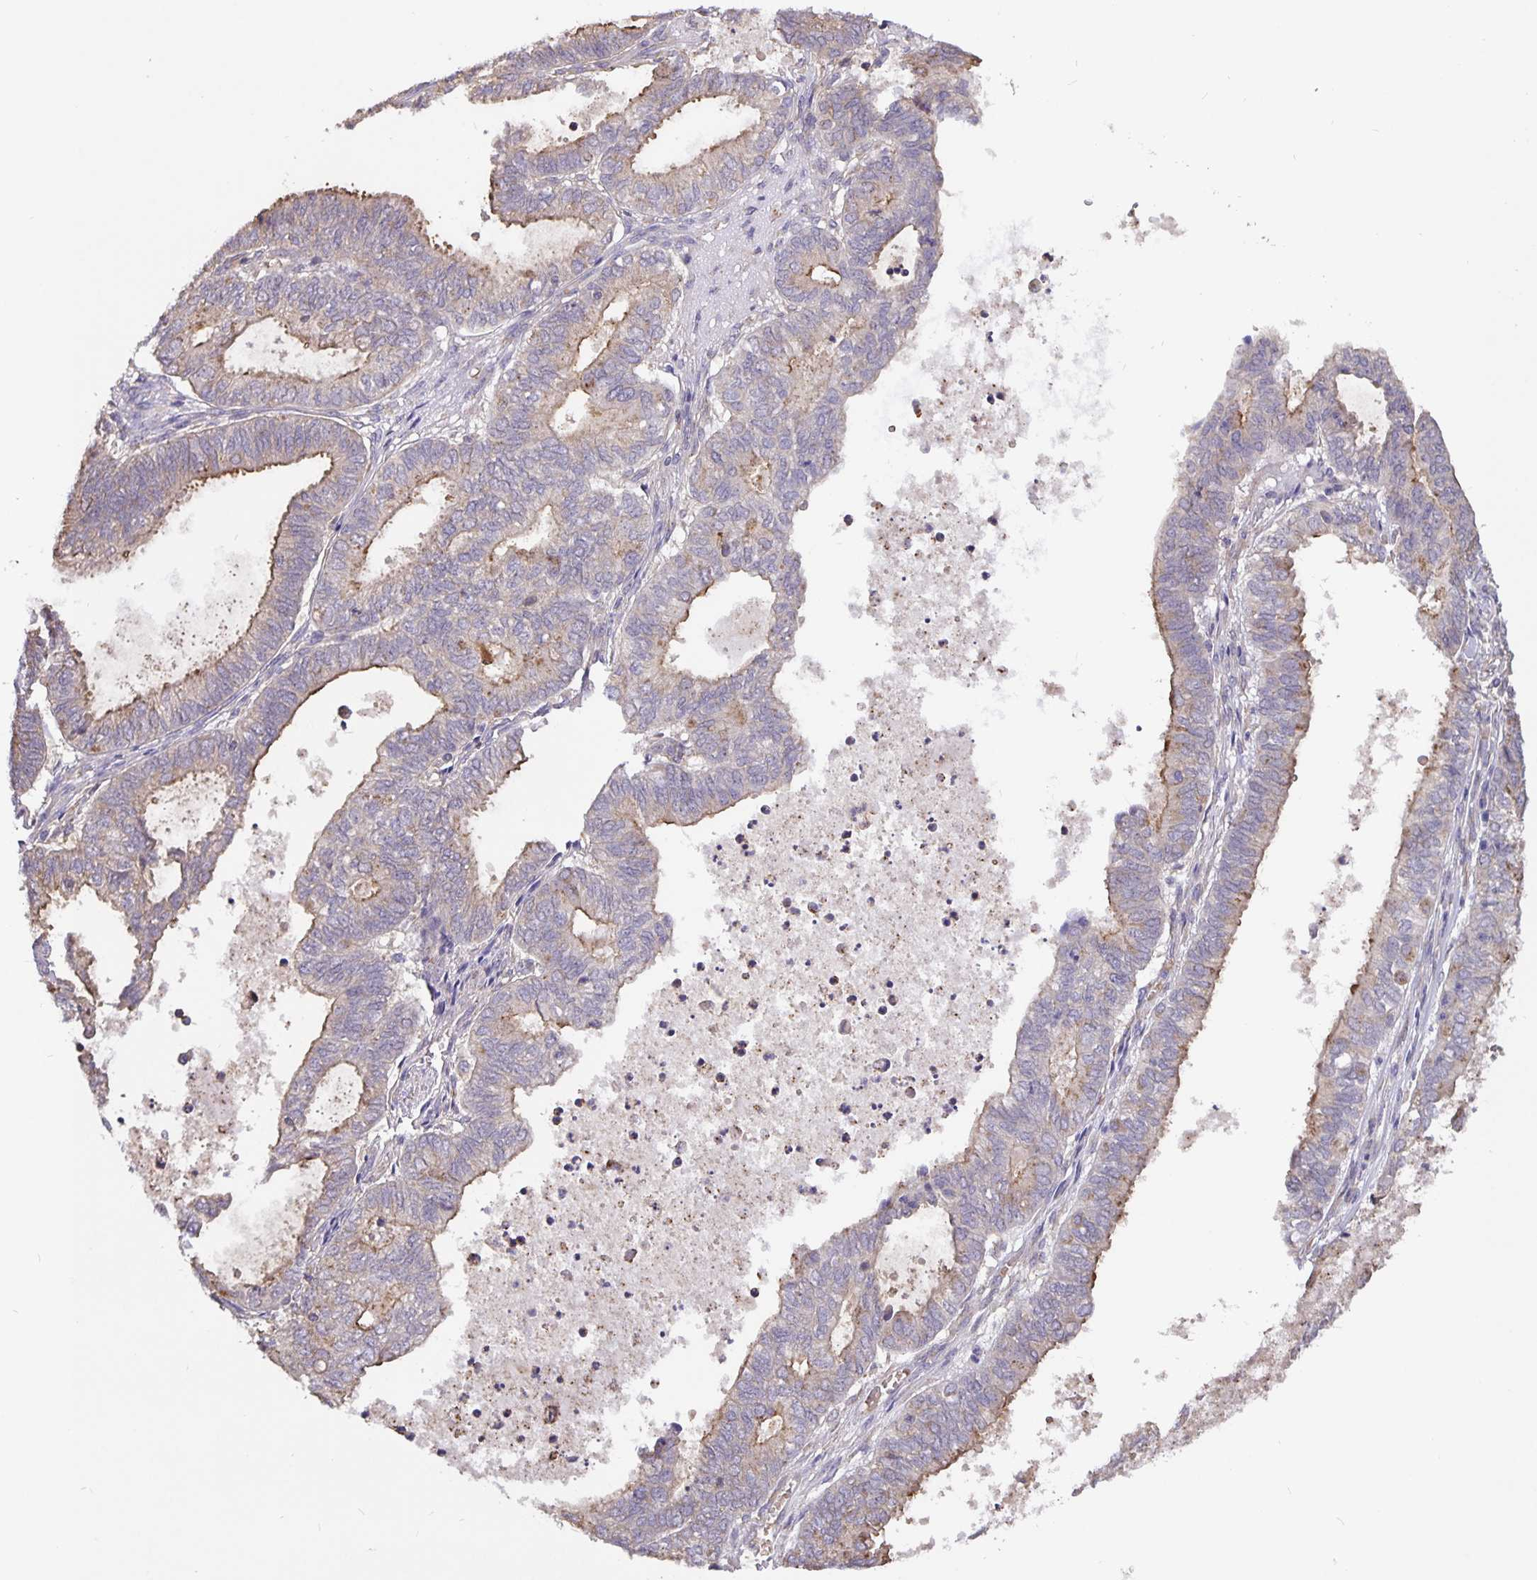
{"staining": {"intensity": "moderate", "quantity": "25%-75%", "location": "cytoplasmic/membranous"}, "tissue": "ovarian cancer", "cell_type": "Tumor cells", "image_type": "cancer", "snomed": [{"axis": "morphology", "description": "Carcinoma, endometroid"}, {"axis": "topography", "description": "Ovary"}], "caption": "Brown immunohistochemical staining in ovarian cancer shows moderate cytoplasmic/membranous expression in approximately 25%-75% of tumor cells.", "gene": "TMEM71", "patient": {"sex": "female", "age": 64}}